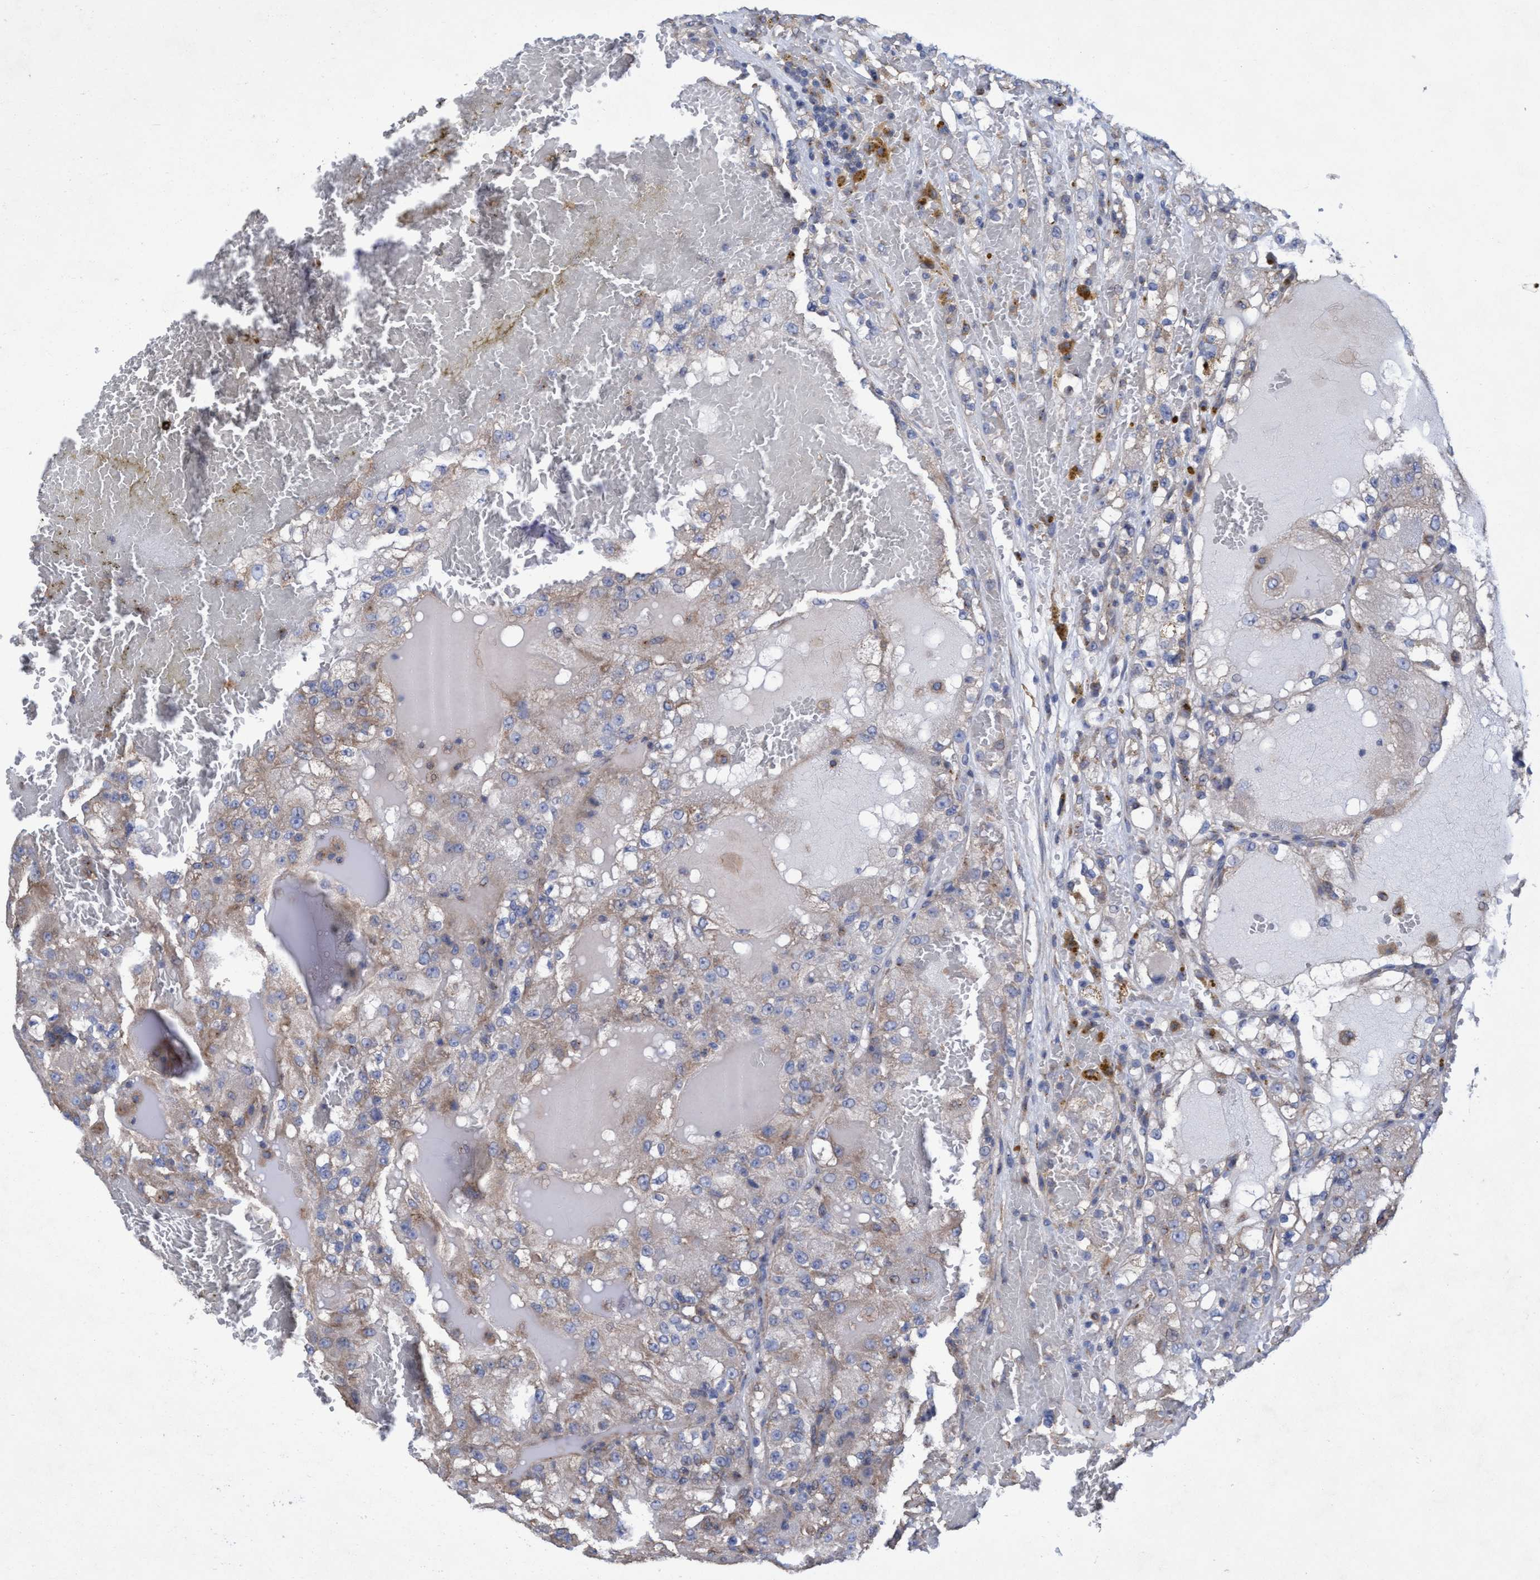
{"staining": {"intensity": "weak", "quantity": "25%-75%", "location": "cytoplasmic/membranous"}, "tissue": "renal cancer", "cell_type": "Tumor cells", "image_type": "cancer", "snomed": [{"axis": "morphology", "description": "Normal tissue, NOS"}, {"axis": "morphology", "description": "Adenocarcinoma, NOS"}, {"axis": "topography", "description": "Kidney"}], "caption": "Protein expression analysis of adenocarcinoma (renal) displays weak cytoplasmic/membranous expression in approximately 25%-75% of tumor cells. Immunohistochemistry stains the protein of interest in brown and the nuclei are stained blue.", "gene": "BICD2", "patient": {"sex": "male", "age": 61}}